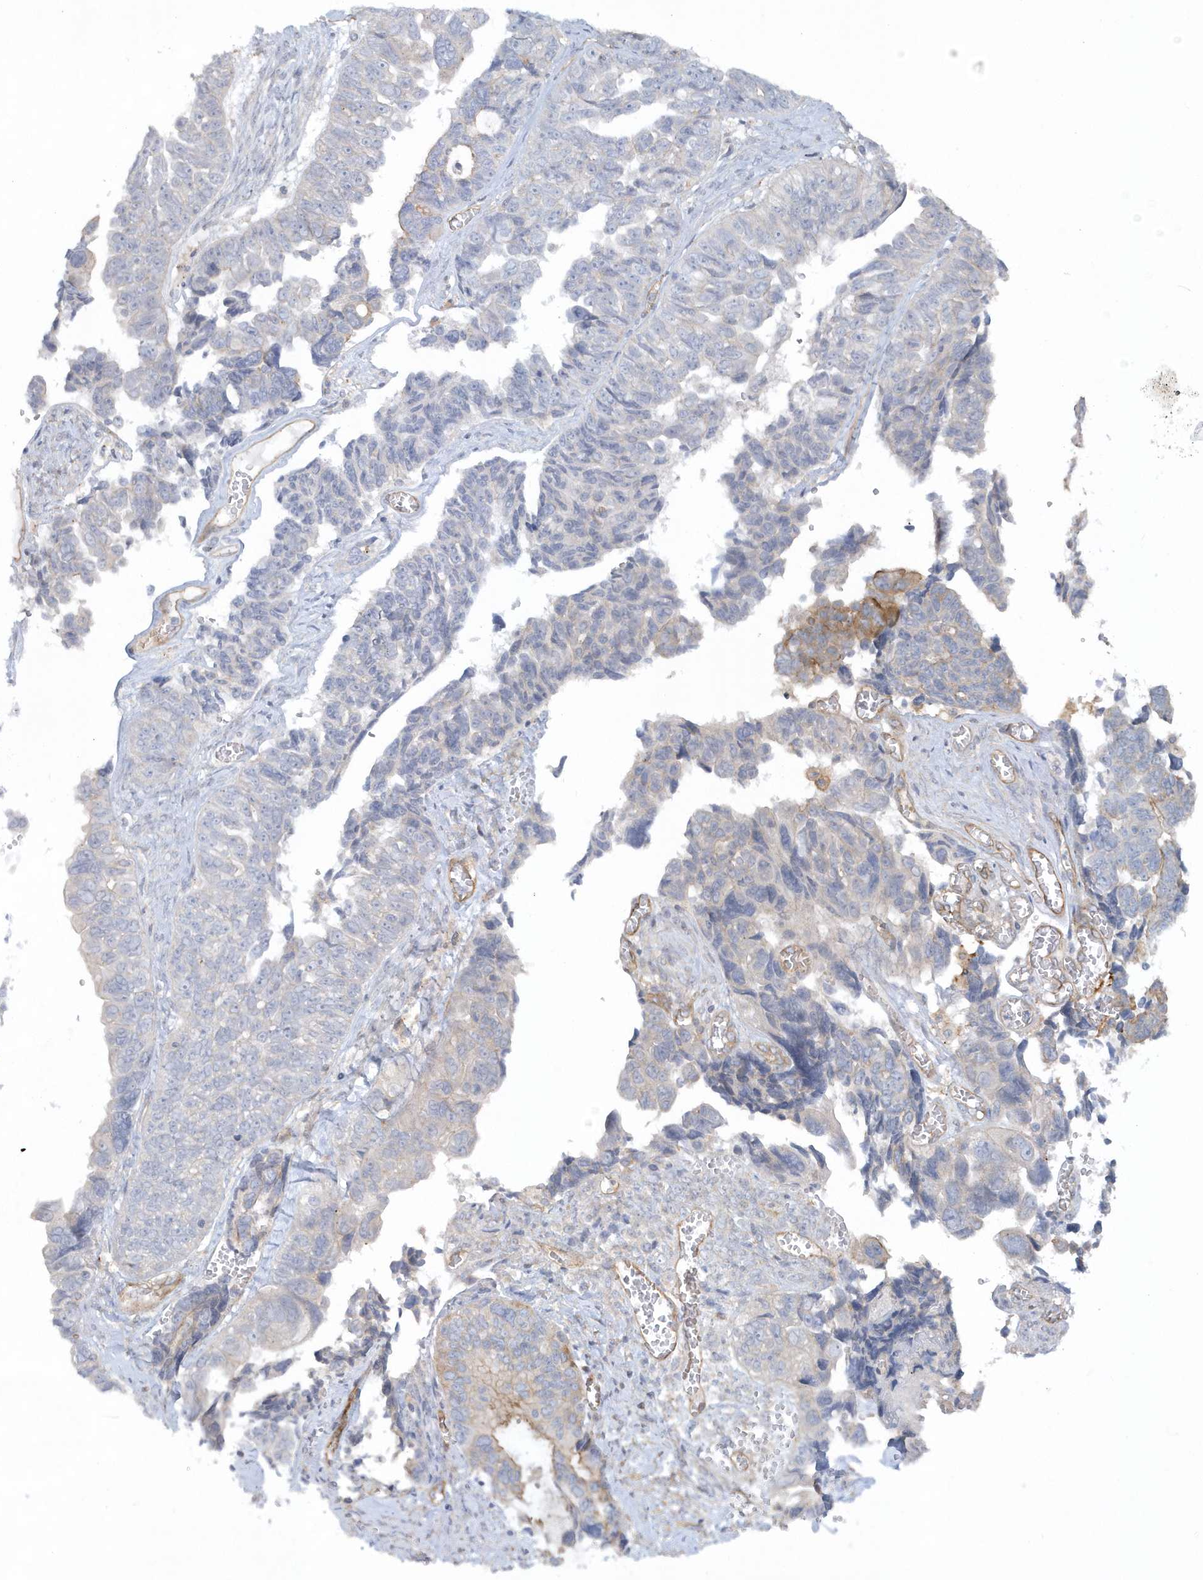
{"staining": {"intensity": "negative", "quantity": "none", "location": "none"}, "tissue": "ovarian cancer", "cell_type": "Tumor cells", "image_type": "cancer", "snomed": [{"axis": "morphology", "description": "Cystadenocarcinoma, serous, NOS"}, {"axis": "topography", "description": "Ovary"}], "caption": "This is a photomicrograph of immunohistochemistry staining of ovarian cancer (serous cystadenocarcinoma), which shows no expression in tumor cells.", "gene": "RAI14", "patient": {"sex": "female", "age": 79}}